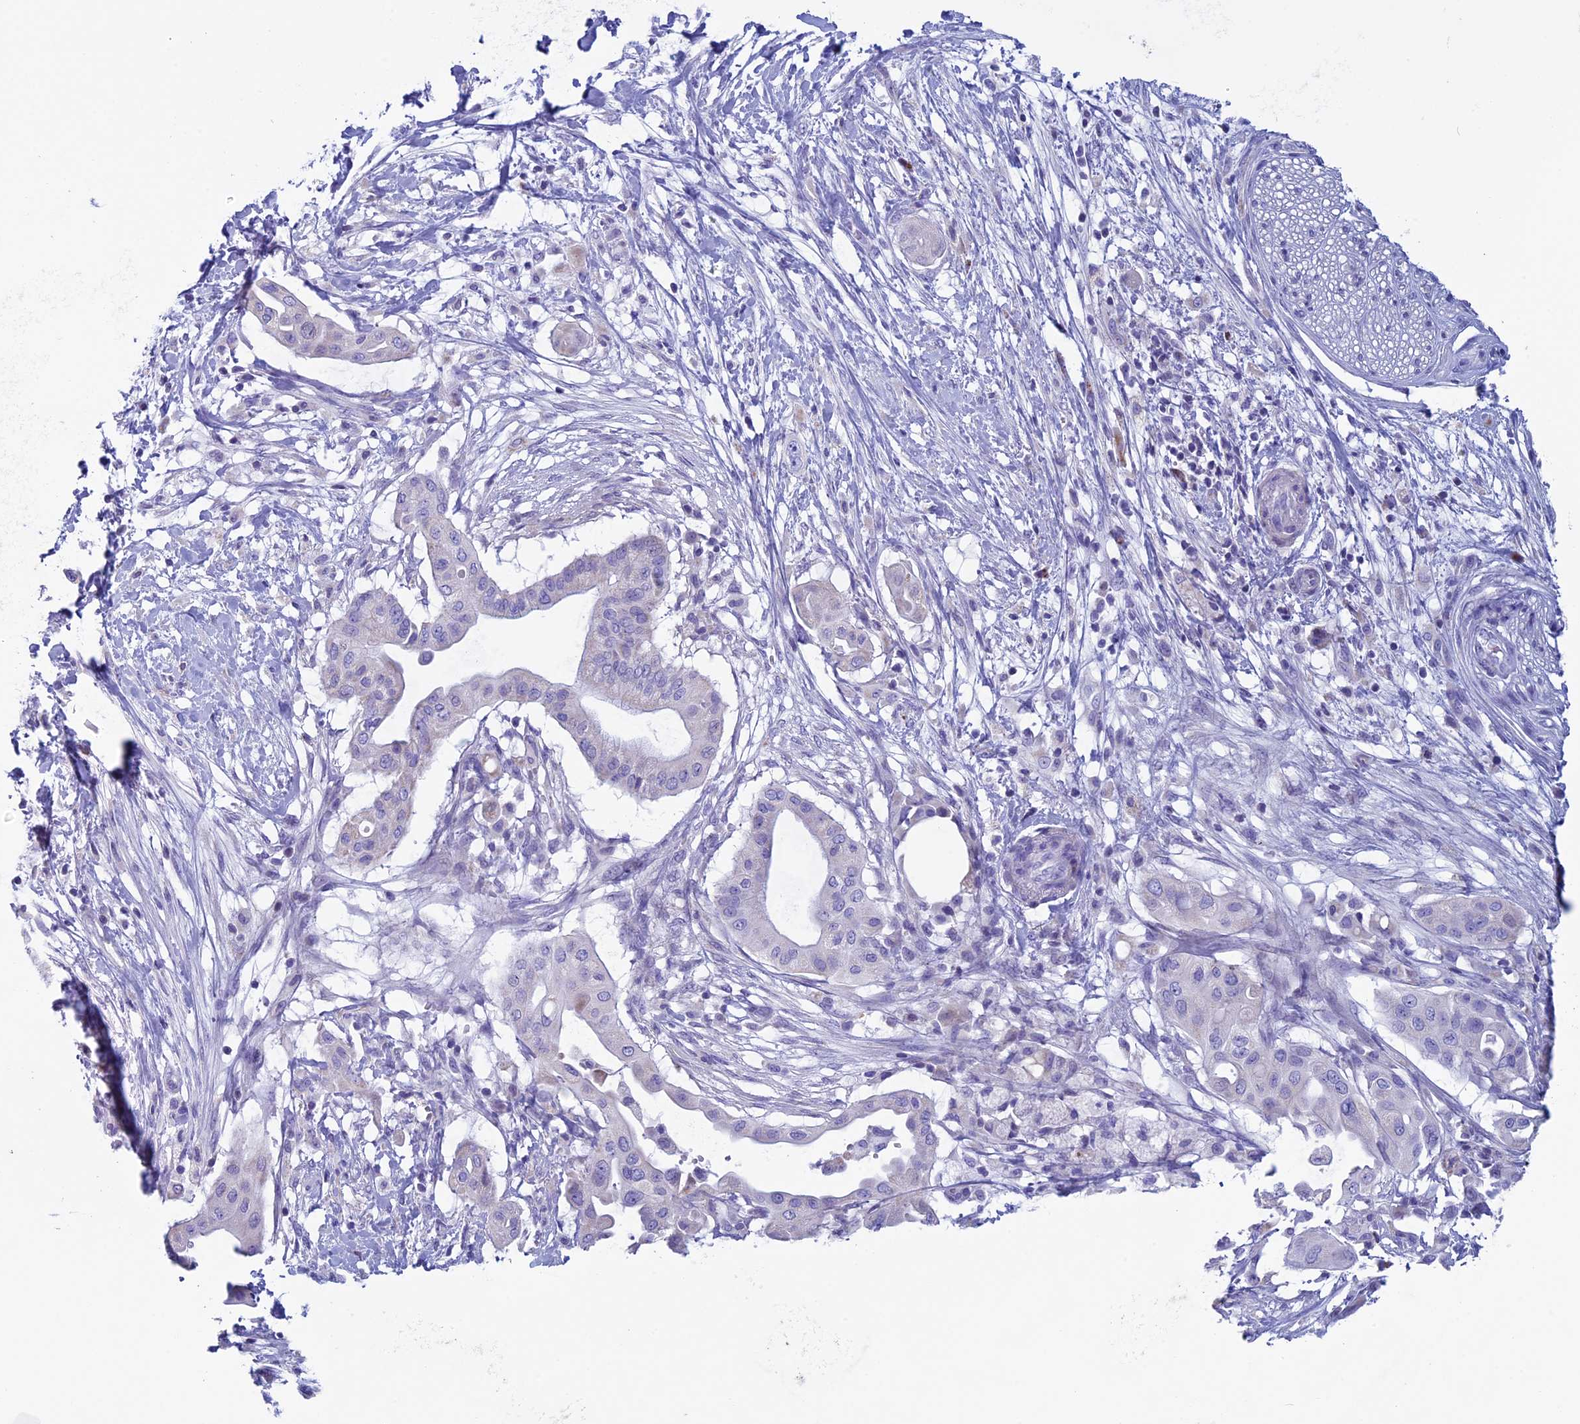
{"staining": {"intensity": "negative", "quantity": "none", "location": "none"}, "tissue": "pancreatic cancer", "cell_type": "Tumor cells", "image_type": "cancer", "snomed": [{"axis": "morphology", "description": "Adenocarcinoma, NOS"}, {"axis": "topography", "description": "Pancreas"}], "caption": "The histopathology image displays no significant expression in tumor cells of pancreatic adenocarcinoma.", "gene": "ZNF563", "patient": {"sex": "male", "age": 68}}